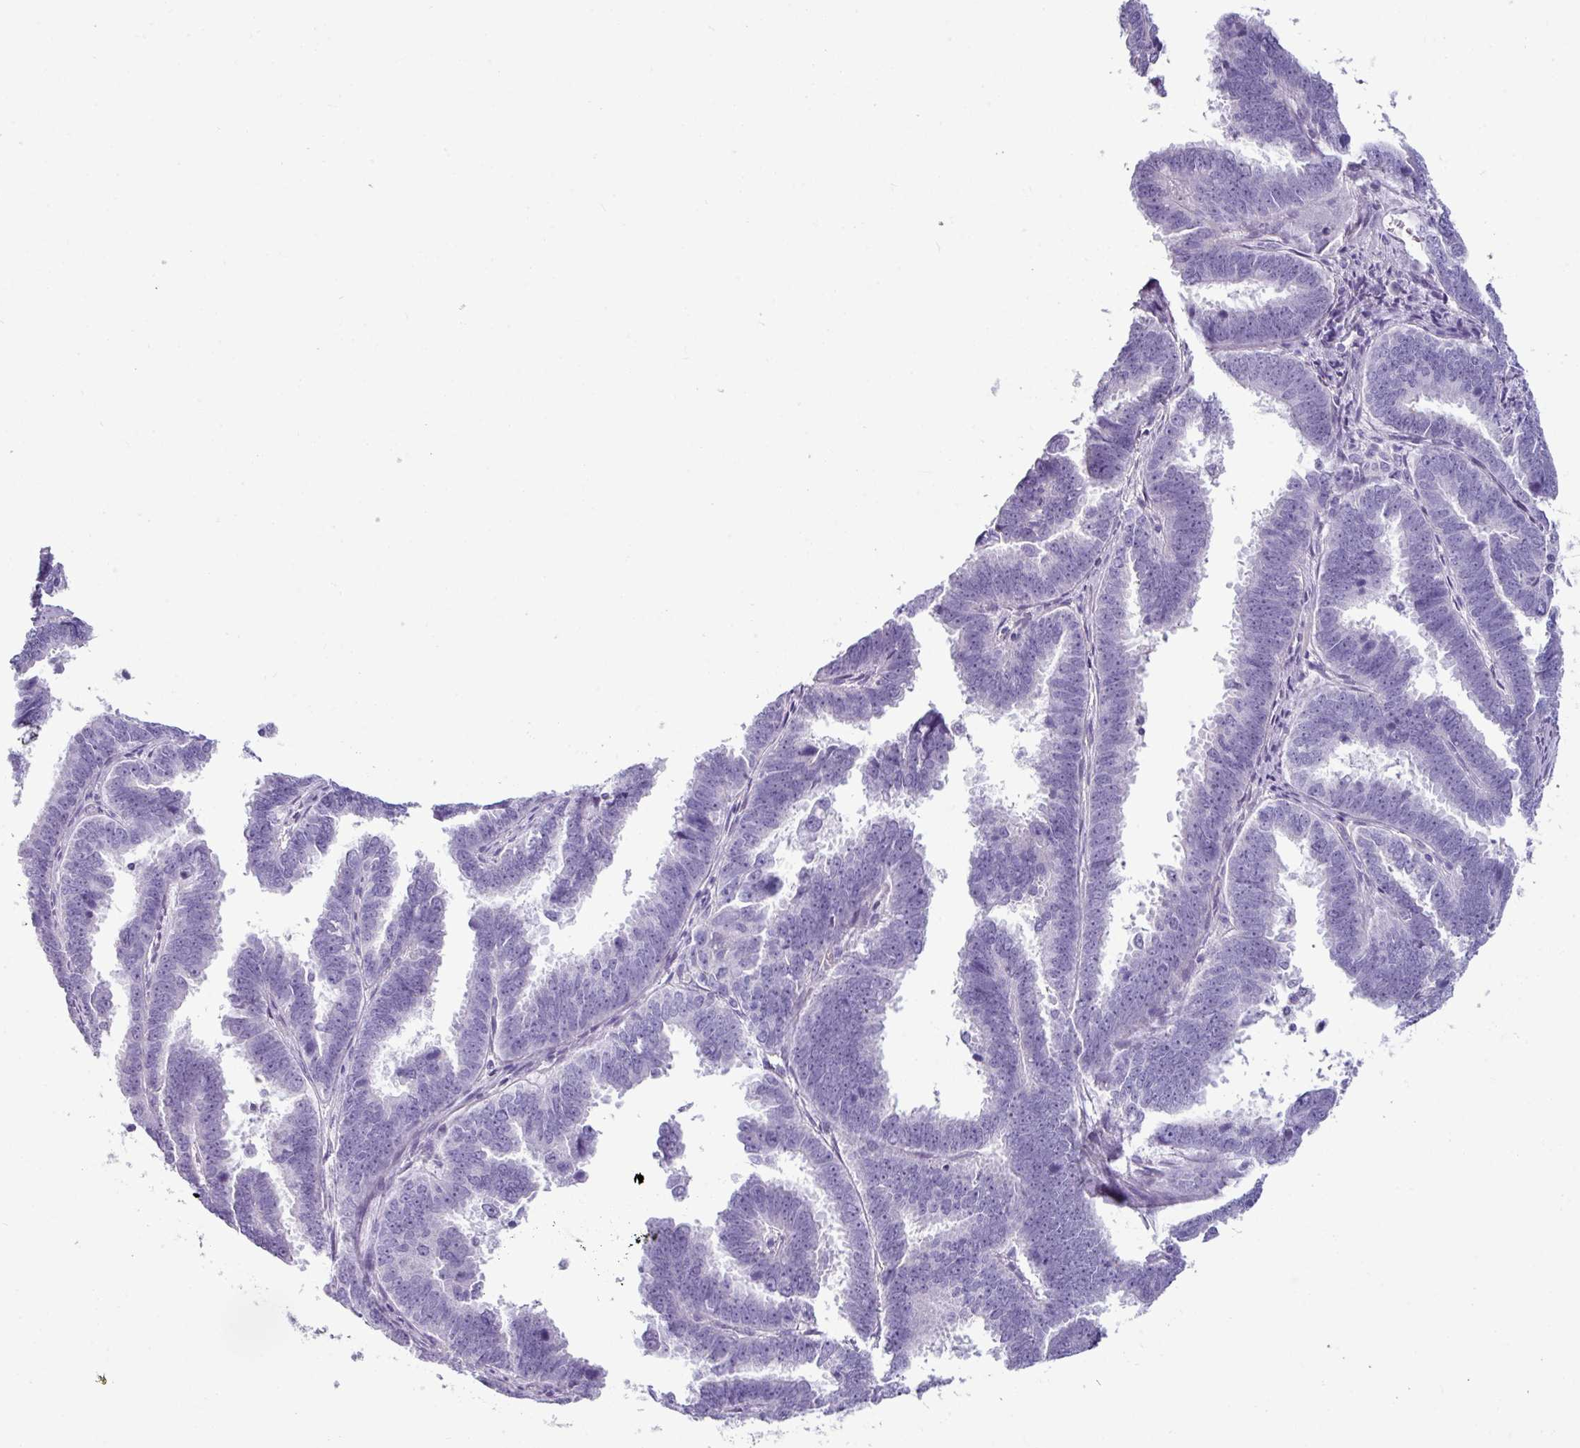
{"staining": {"intensity": "negative", "quantity": "none", "location": "none"}, "tissue": "endometrial cancer", "cell_type": "Tumor cells", "image_type": "cancer", "snomed": [{"axis": "morphology", "description": "Adenocarcinoma, NOS"}, {"axis": "topography", "description": "Endometrium"}], "caption": "High power microscopy micrograph of an immunohistochemistry (IHC) histopathology image of endometrial cancer (adenocarcinoma), revealing no significant positivity in tumor cells.", "gene": "VCX2", "patient": {"sex": "female", "age": 75}}